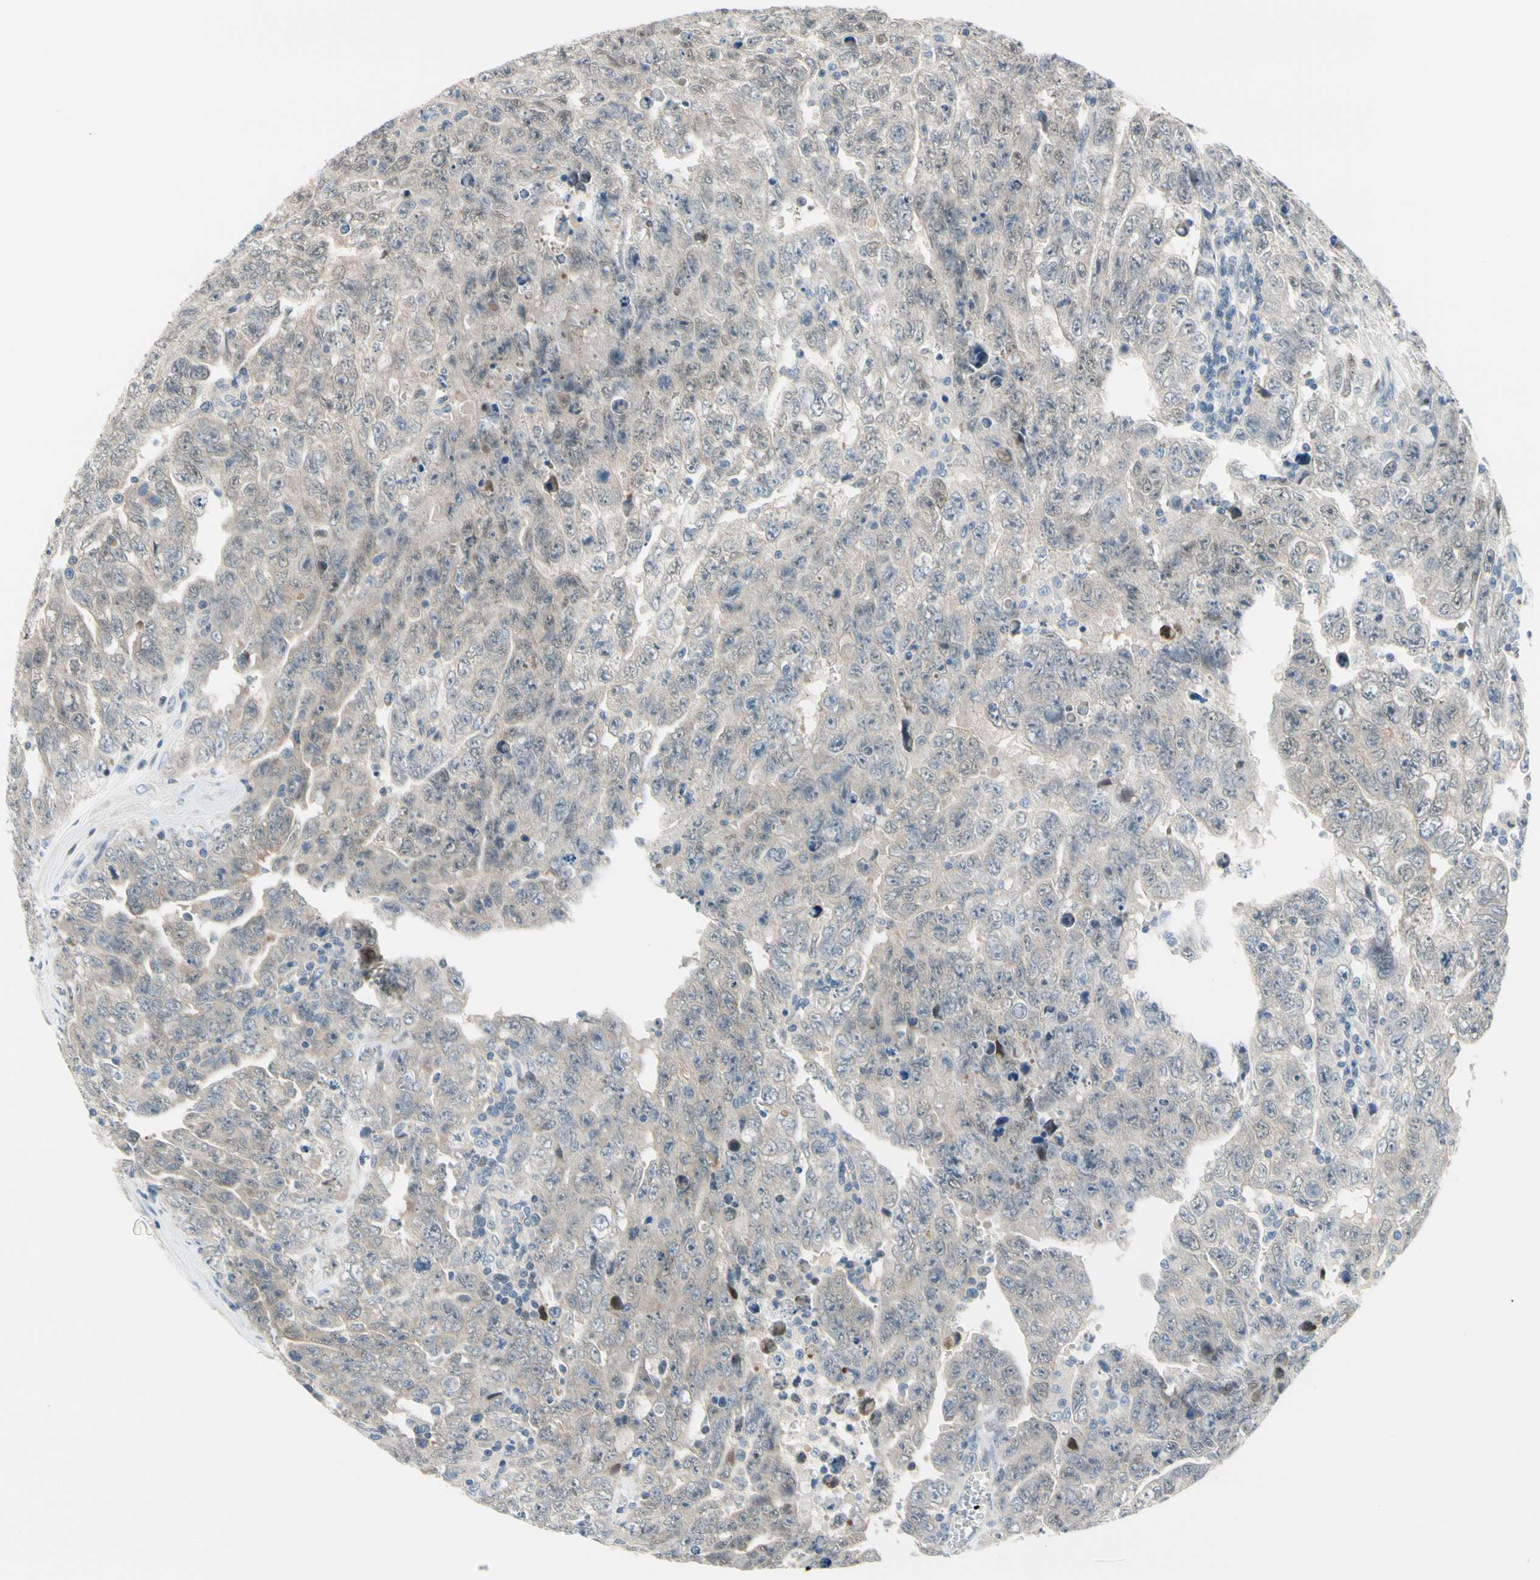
{"staining": {"intensity": "negative", "quantity": "none", "location": "none"}, "tissue": "testis cancer", "cell_type": "Tumor cells", "image_type": "cancer", "snomed": [{"axis": "morphology", "description": "Carcinoma, Embryonal, NOS"}, {"axis": "topography", "description": "Testis"}], "caption": "Tumor cells show no significant staining in testis cancer (embryonal carcinoma).", "gene": "CFAP36", "patient": {"sex": "male", "age": 28}}